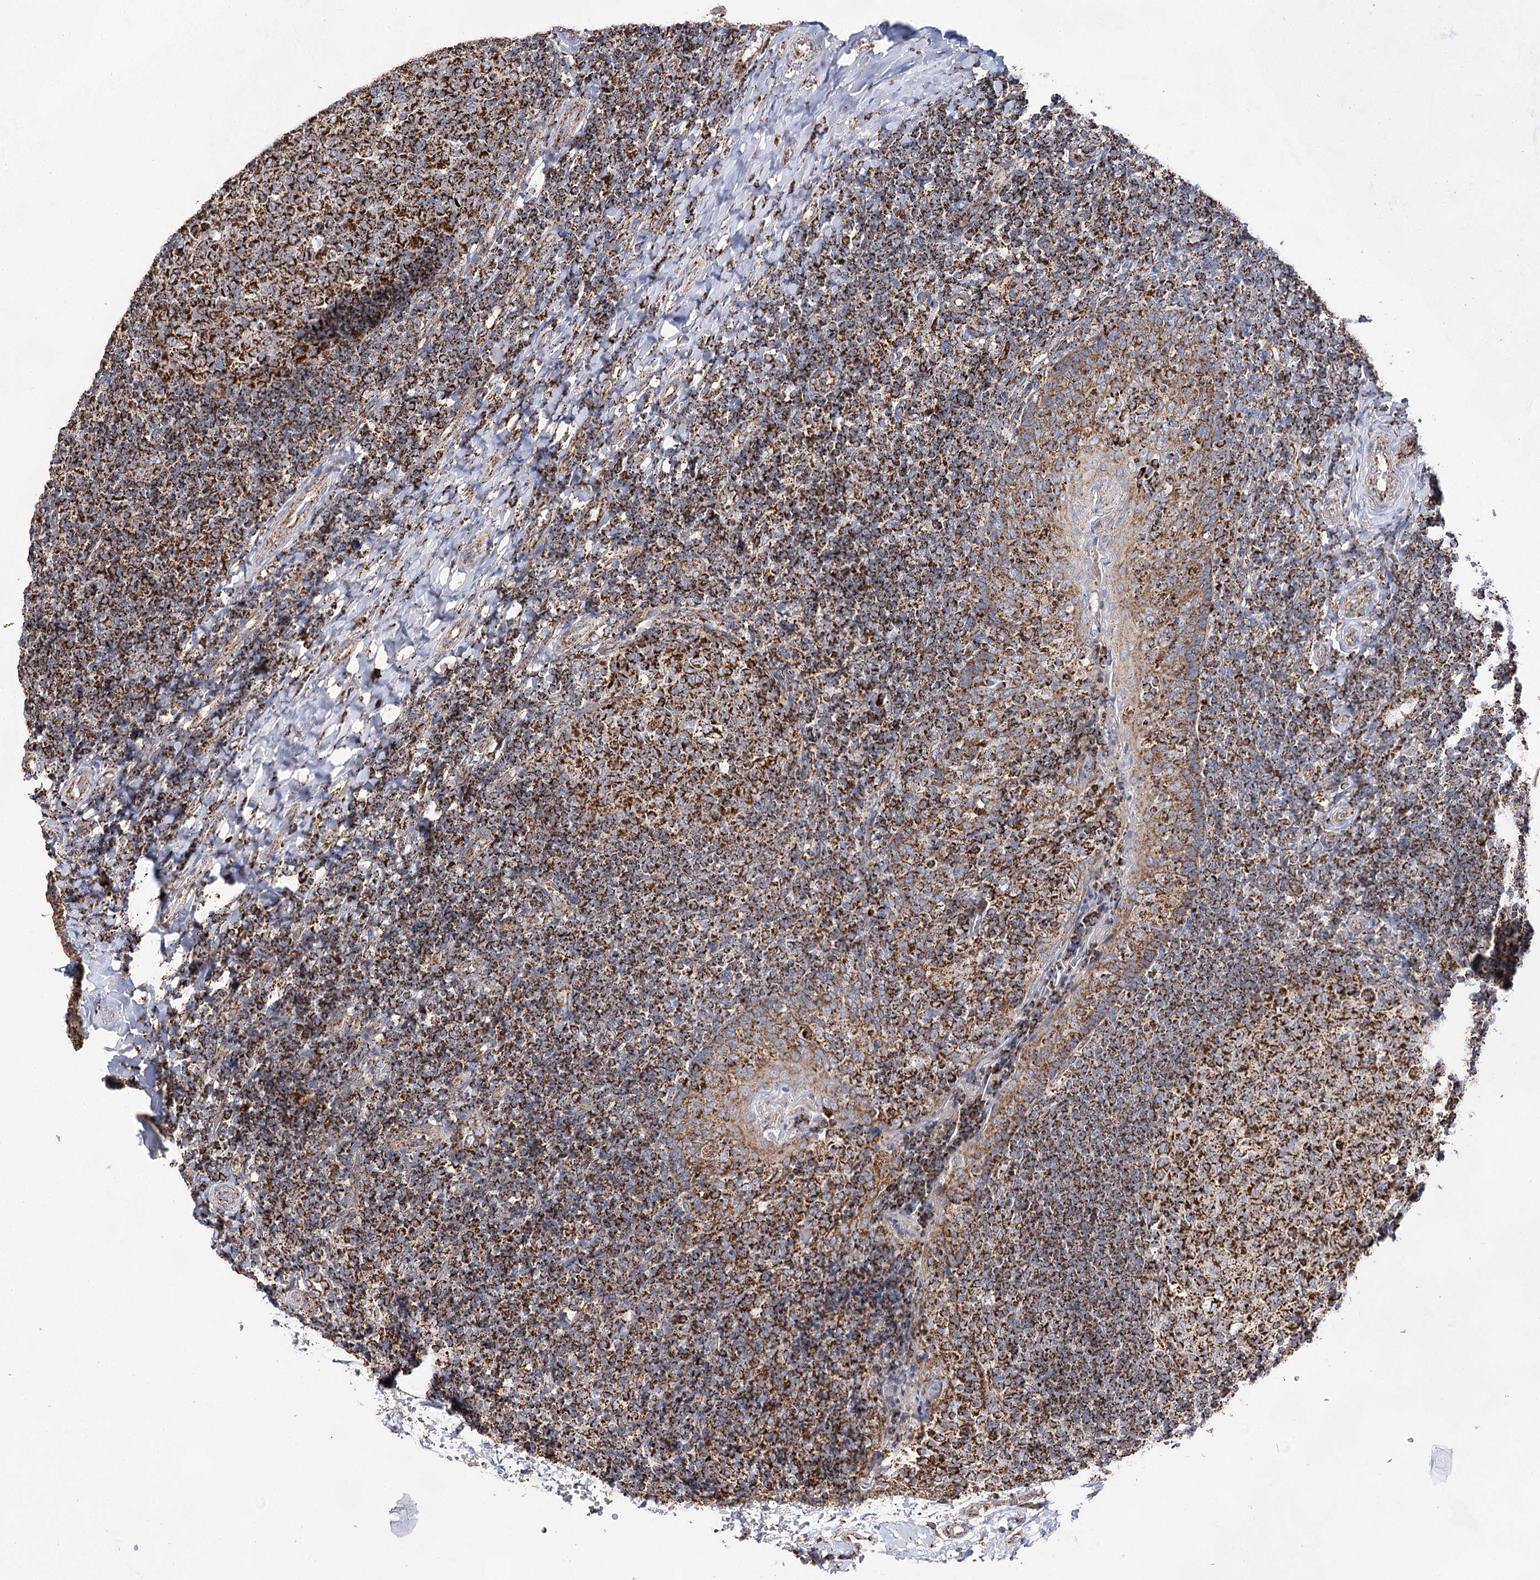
{"staining": {"intensity": "strong", "quantity": ">75%", "location": "cytoplasmic/membranous"}, "tissue": "tonsil", "cell_type": "Germinal center cells", "image_type": "normal", "snomed": [{"axis": "morphology", "description": "Normal tissue, NOS"}, {"axis": "topography", "description": "Tonsil"}], "caption": "IHC of unremarkable tonsil exhibits high levels of strong cytoplasmic/membranous staining in about >75% of germinal center cells.", "gene": "NADK2", "patient": {"sex": "female", "age": 19}}